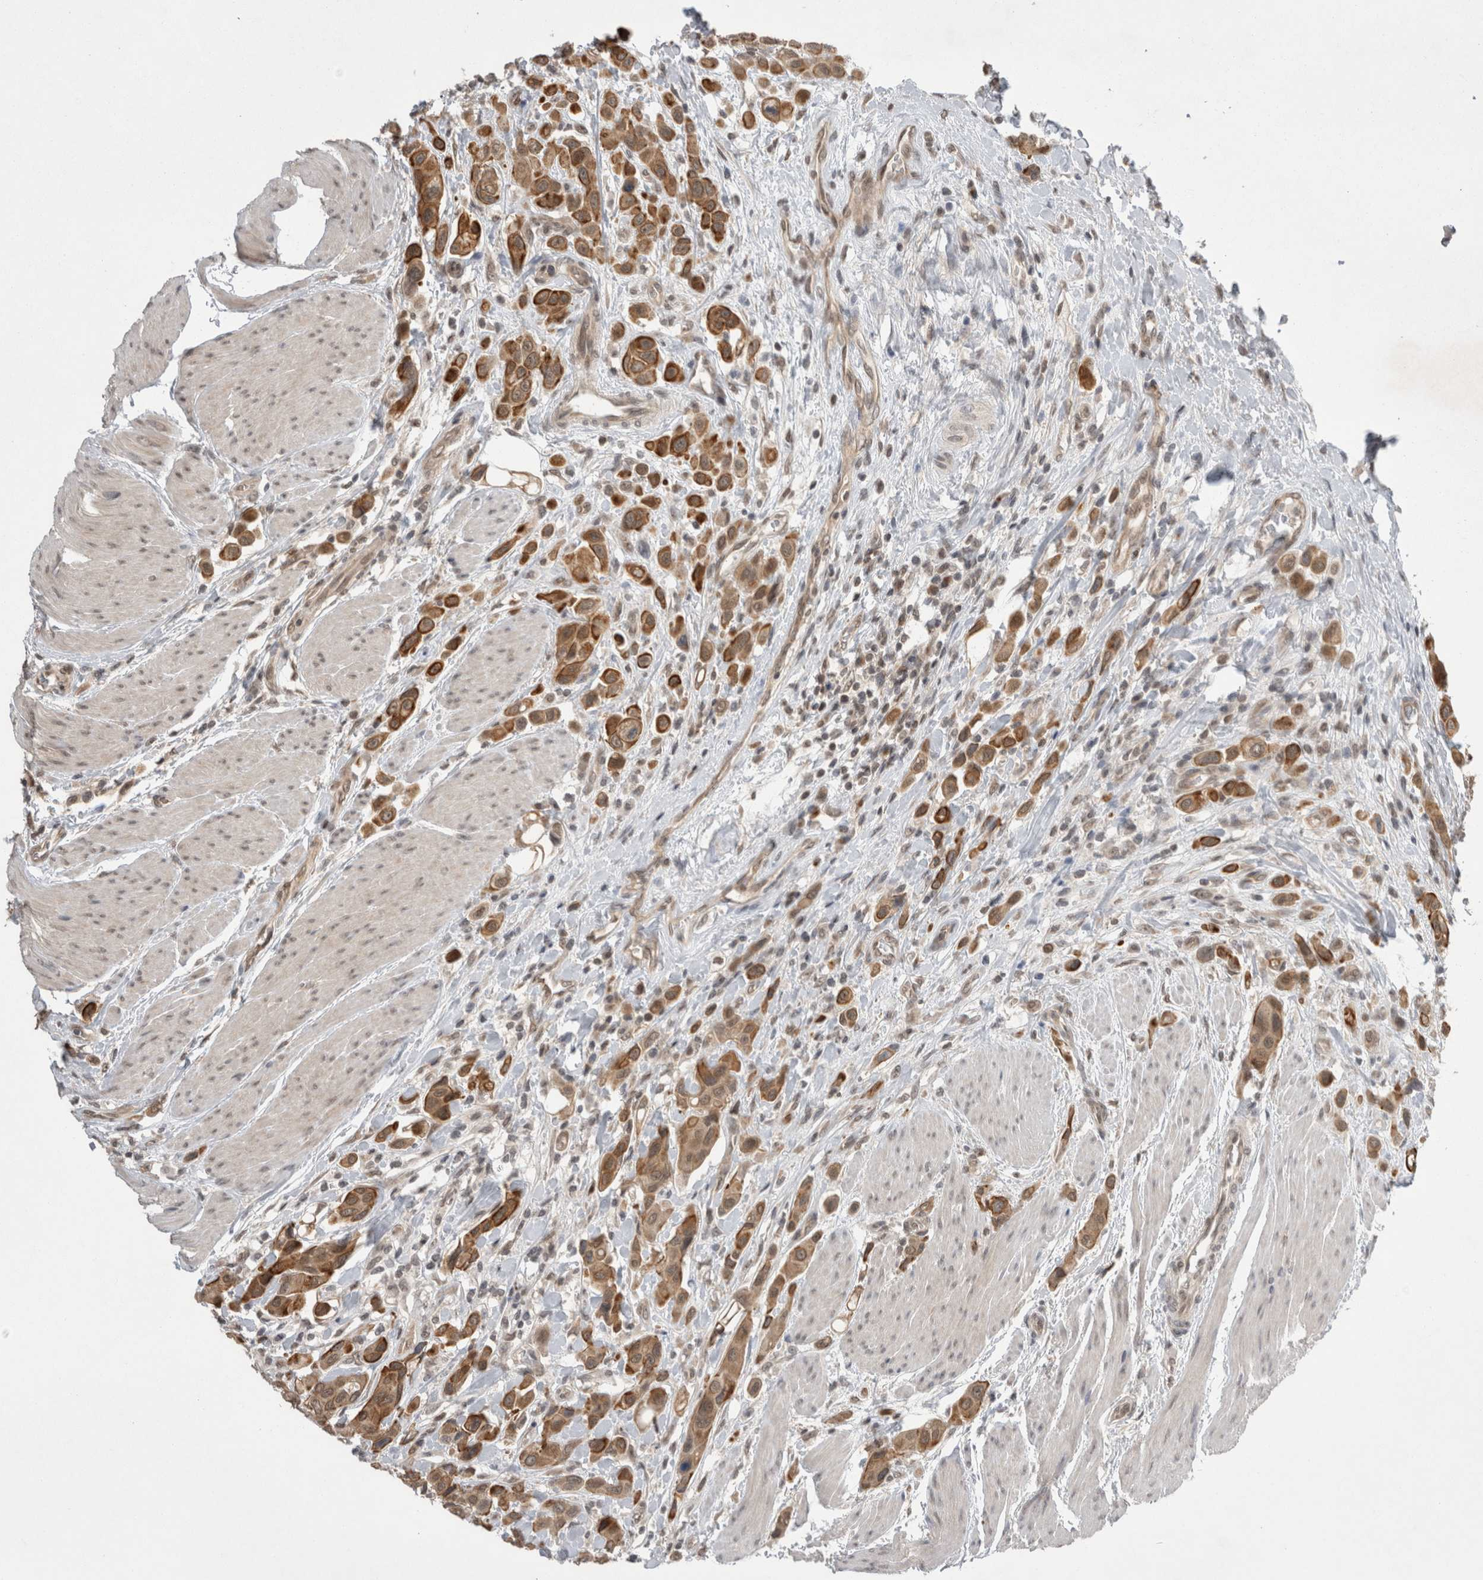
{"staining": {"intensity": "moderate", "quantity": ">75%", "location": "cytoplasmic/membranous"}, "tissue": "urothelial cancer", "cell_type": "Tumor cells", "image_type": "cancer", "snomed": [{"axis": "morphology", "description": "Urothelial carcinoma, High grade"}, {"axis": "topography", "description": "Urinary bladder"}], "caption": "Immunohistochemistry image of neoplastic tissue: human urothelial carcinoma (high-grade) stained using IHC displays medium levels of moderate protein expression localized specifically in the cytoplasmic/membranous of tumor cells, appearing as a cytoplasmic/membranous brown color.", "gene": "ZNF341", "patient": {"sex": "male", "age": 50}}